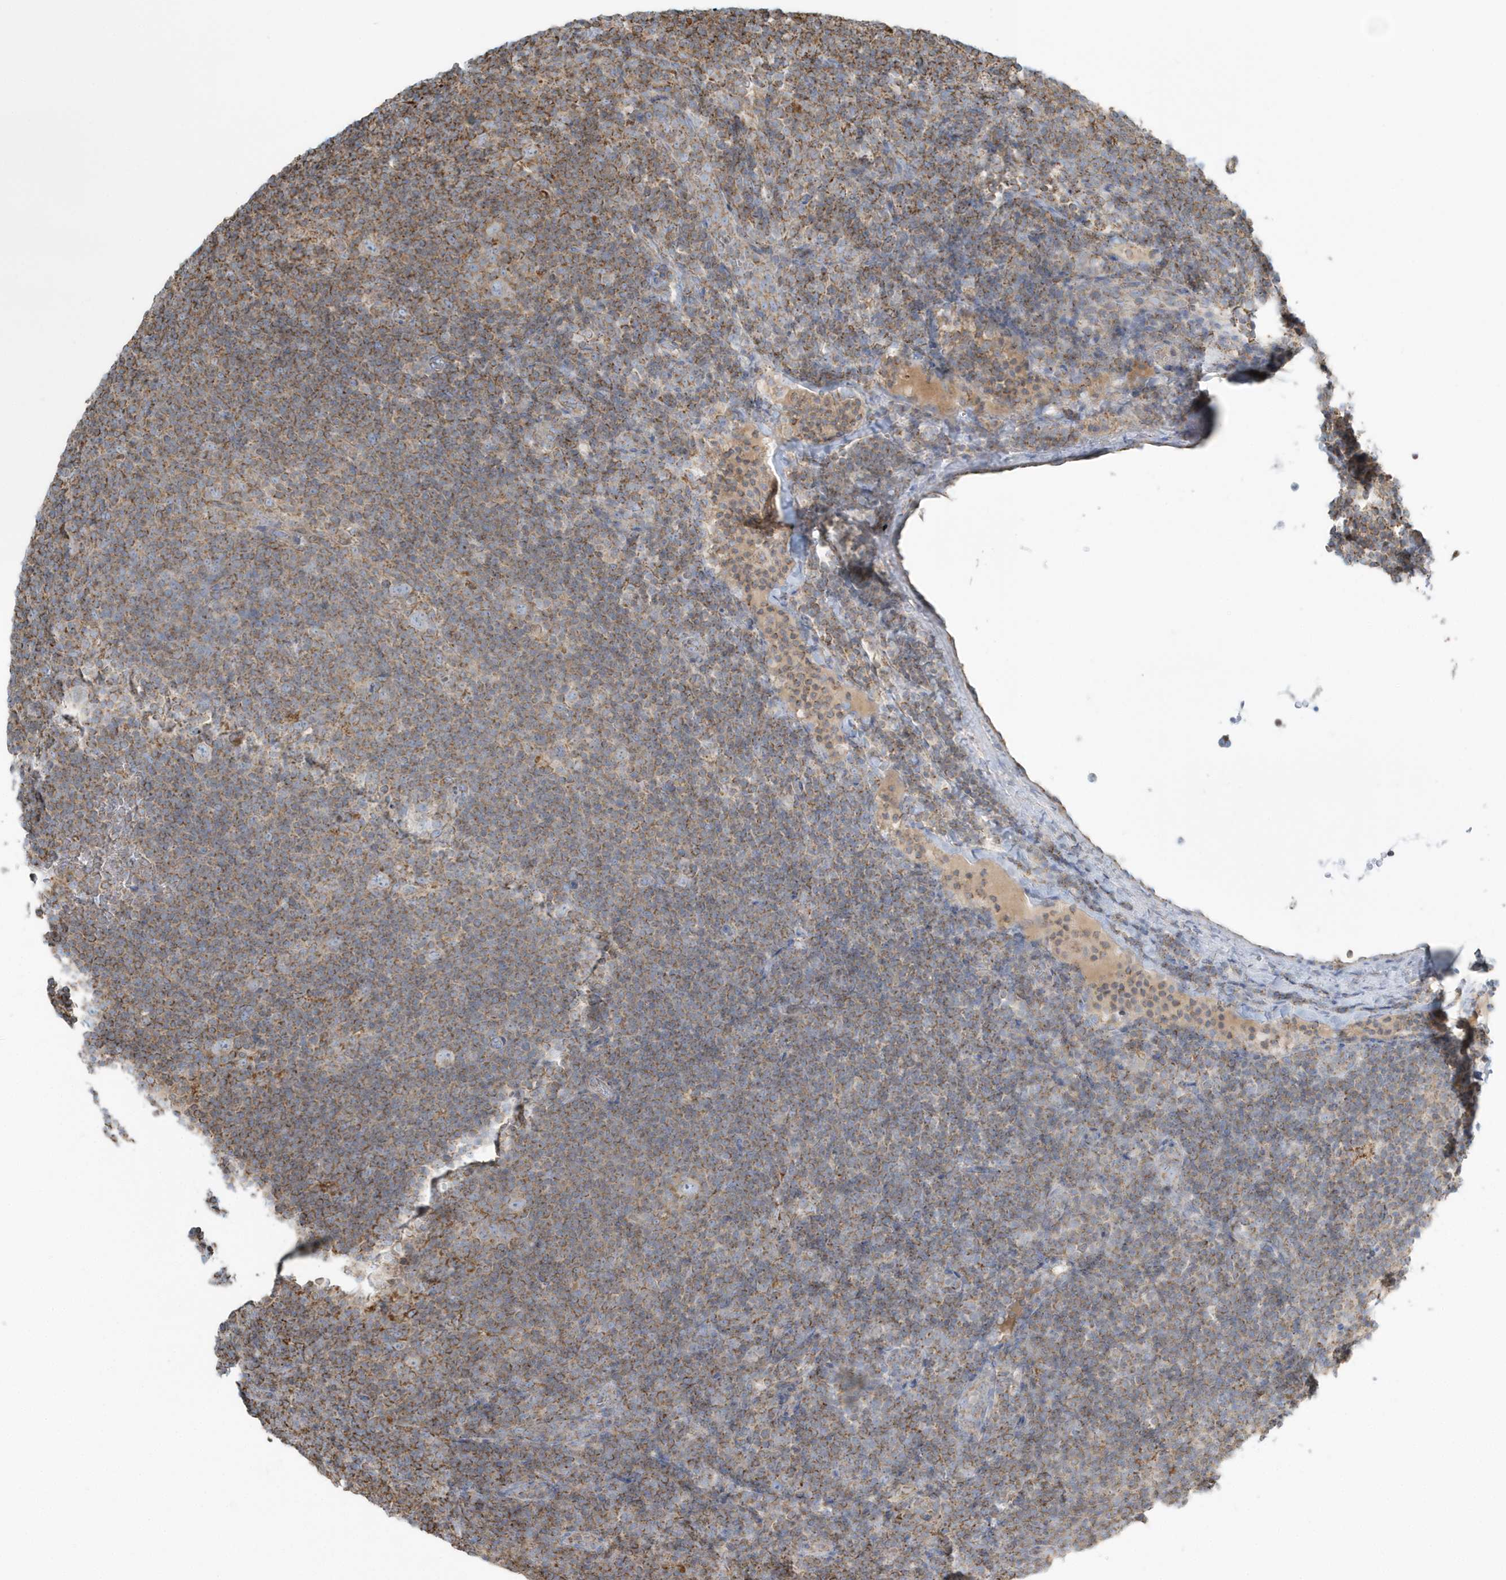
{"staining": {"intensity": "weak", "quantity": "<25%", "location": "cytoplasmic/membranous"}, "tissue": "lymphoma", "cell_type": "Tumor cells", "image_type": "cancer", "snomed": [{"axis": "morphology", "description": "Hodgkin's disease, NOS"}, {"axis": "topography", "description": "Lymph node"}], "caption": "The image reveals no significant staining in tumor cells of Hodgkin's disease.", "gene": "RAB11FIP3", "patient": {"sex": "female", "age": 57}}